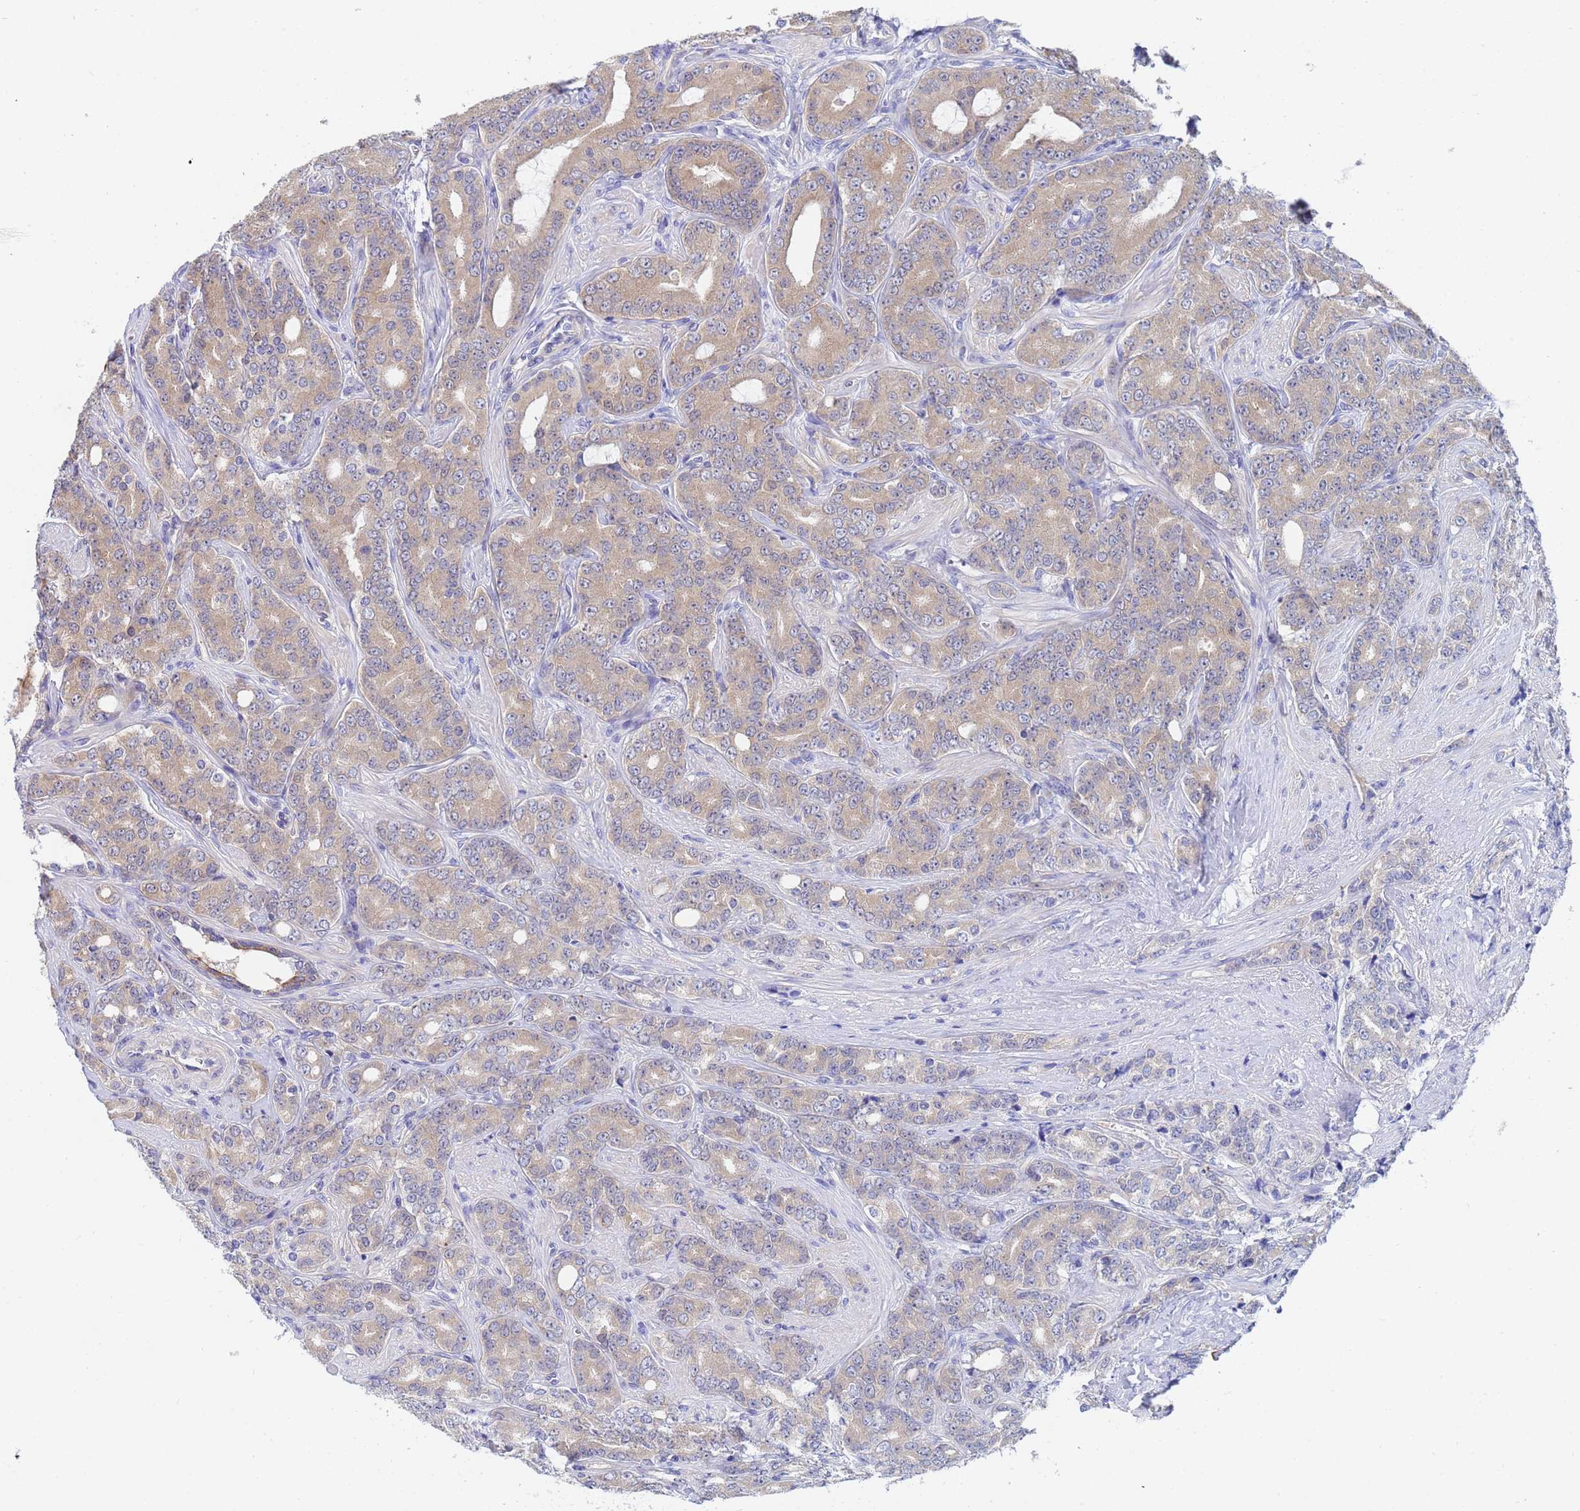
{"staining": {"intensity": "moderate", "quantity": ">75%", "location": "cytoplasmic/membranous"}, "tissue": "prostate cancer", "cell_type": "Tumor cells", "image_type": "cancer", "snomed": [{"axis": "morphology", "description": "Adenocarcinoma, High grade"}, {"axis": "topography", "description": "Prostate"}], "caption": "Protein expression analysis of prostate high-grade adenocarcinoma demonstrates moderate cytoplasmic/membranous expression in about >75% of tumor cells.", "gene": "TTLL11", "patient": {"sex": "male", "age": 62}}